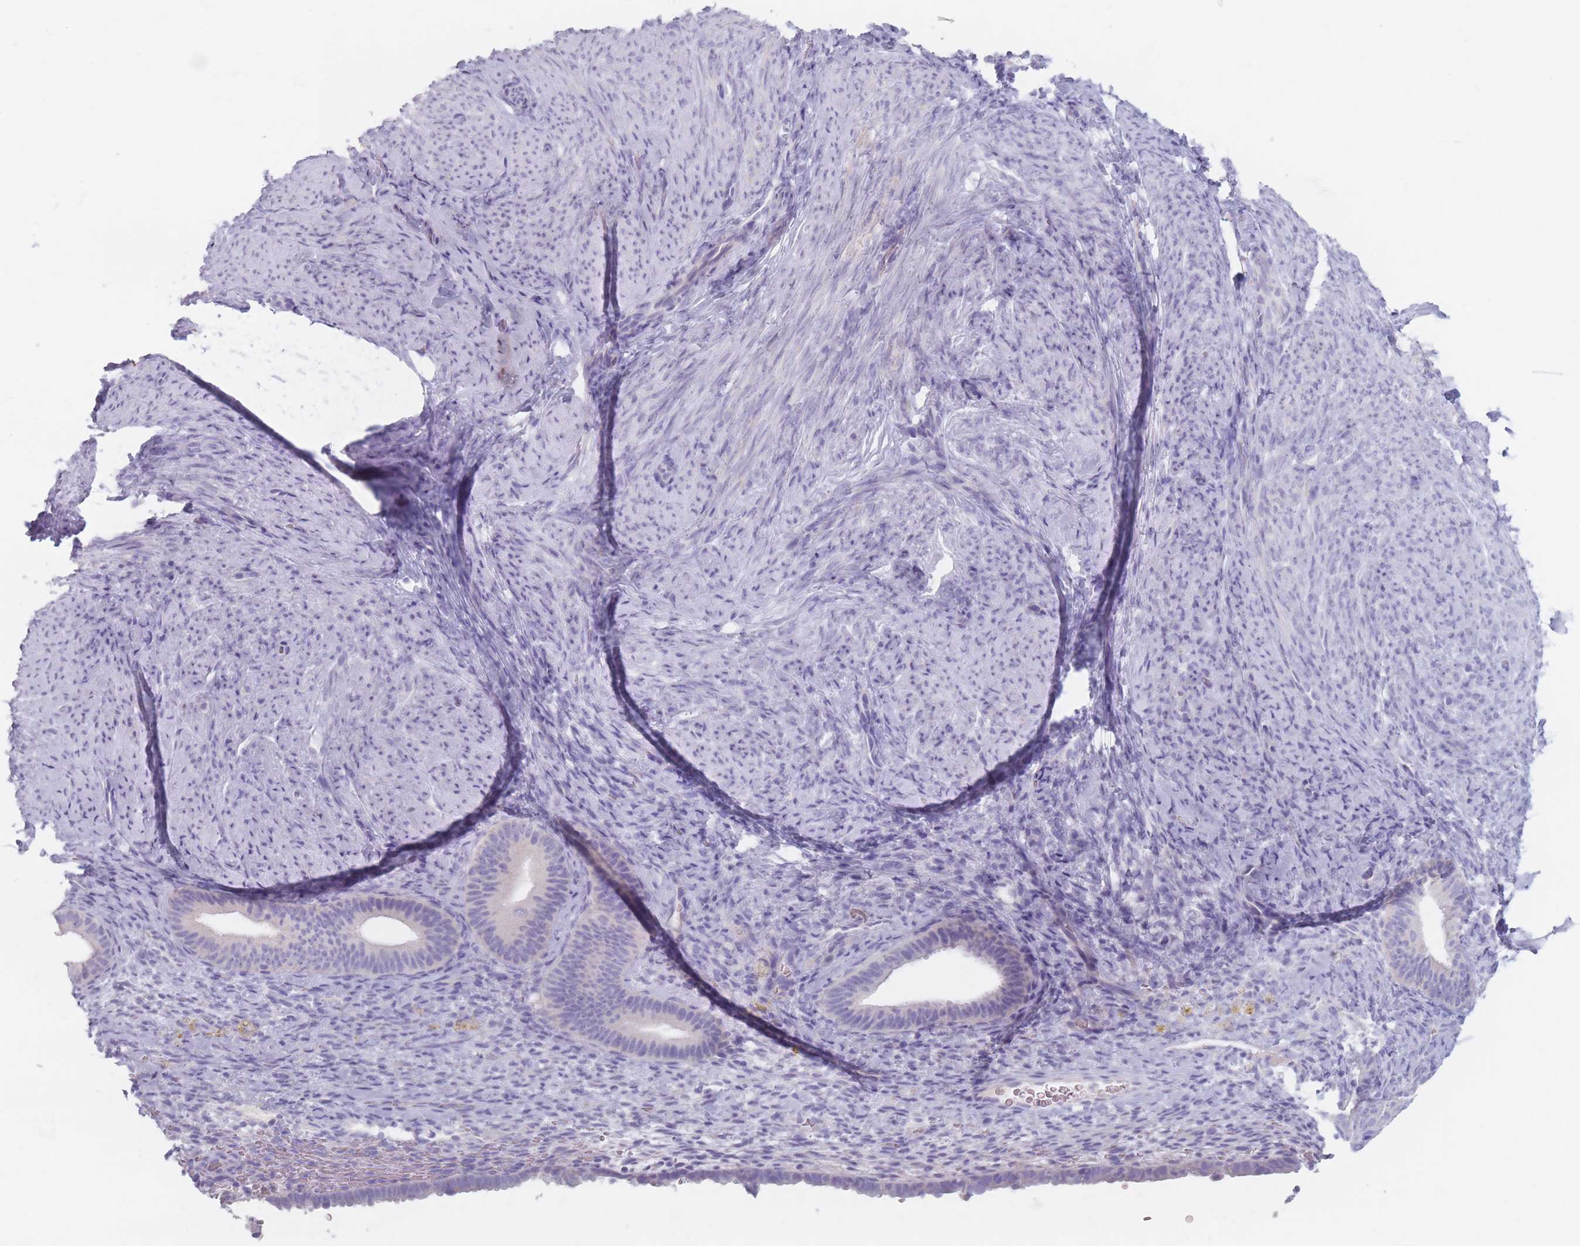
{"staining": {"intensity": "negative", "quantity": "none", "location": "none"}, "tissue": "endometrium", "cell_type": "Cells in endometrial stroma", "image_type": "normal", "snomed": [{"axis": "morphology", "description": "Normal tissue, NOS"}, {"axis": "topography", "description": "Endometrium"}], "caption": "High power microscopy photomicrograph of an immunohistochemistry (IHC) micrograph of benign endometrium, revealing no significant staining in cells in endometrial stroma.", "gene": "PIGM", "patient": {"sex": "female", "age": 65}}